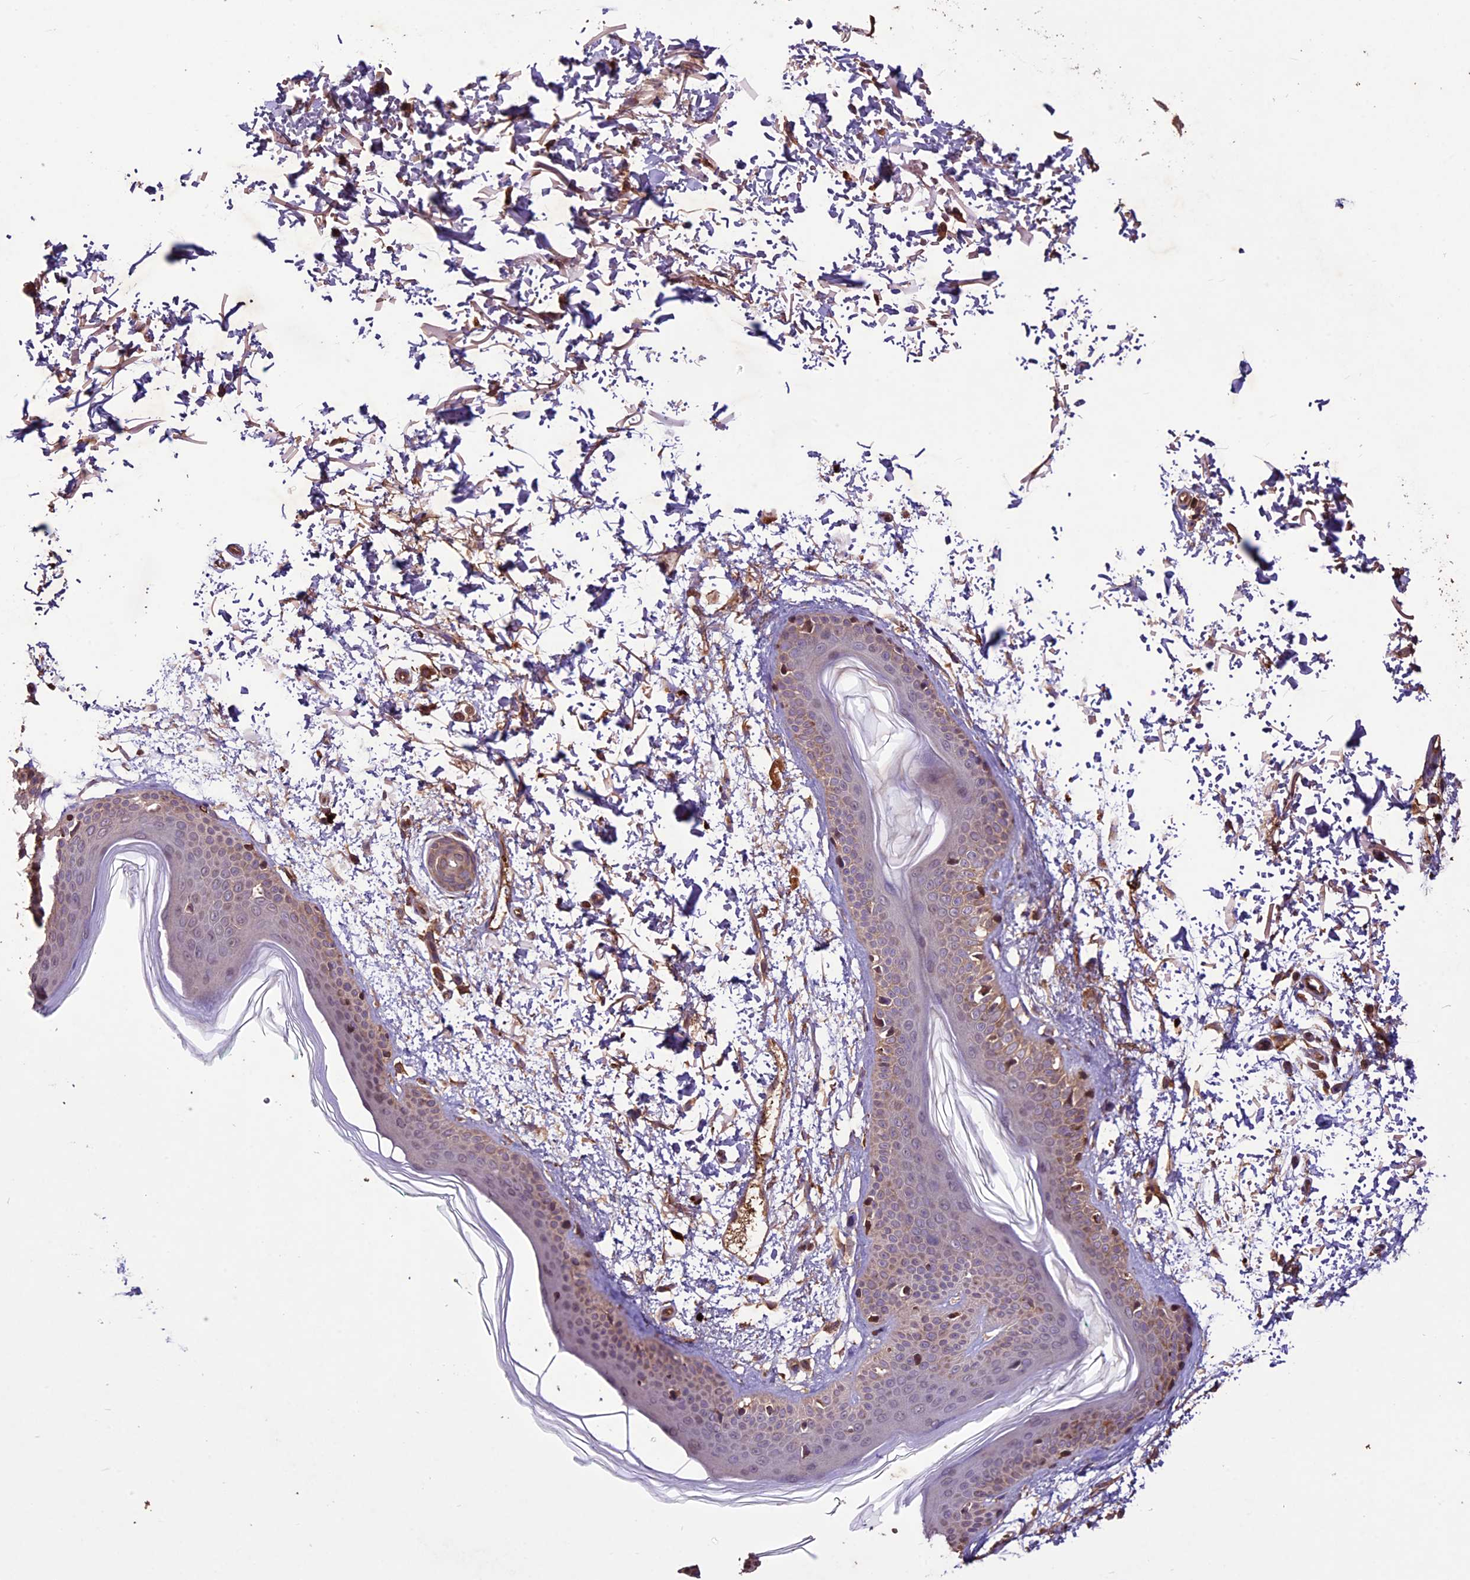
{"staining": {"intensity": "strong", "quantity": ">75%", "location": "cytoplasmic/membranous"}, "tissue": "skin", "cell_type": "Fibroblasts", "image_type": "normal", "snomed": [{"axis": "morphology", "description": "Normal tissue, NOS"}, {"axis": "topography", "description": "Skin"}], "caption": "Protein analysis of unremarkable skin displays strong cytoplasmic/membranous staining in approximately >75% of fibroblasts. (DAB IHC, brown staining for protein, blue staining for nuclei).", "gene": "CRLF1", "patient": {"sex": "male", "age": 66}}